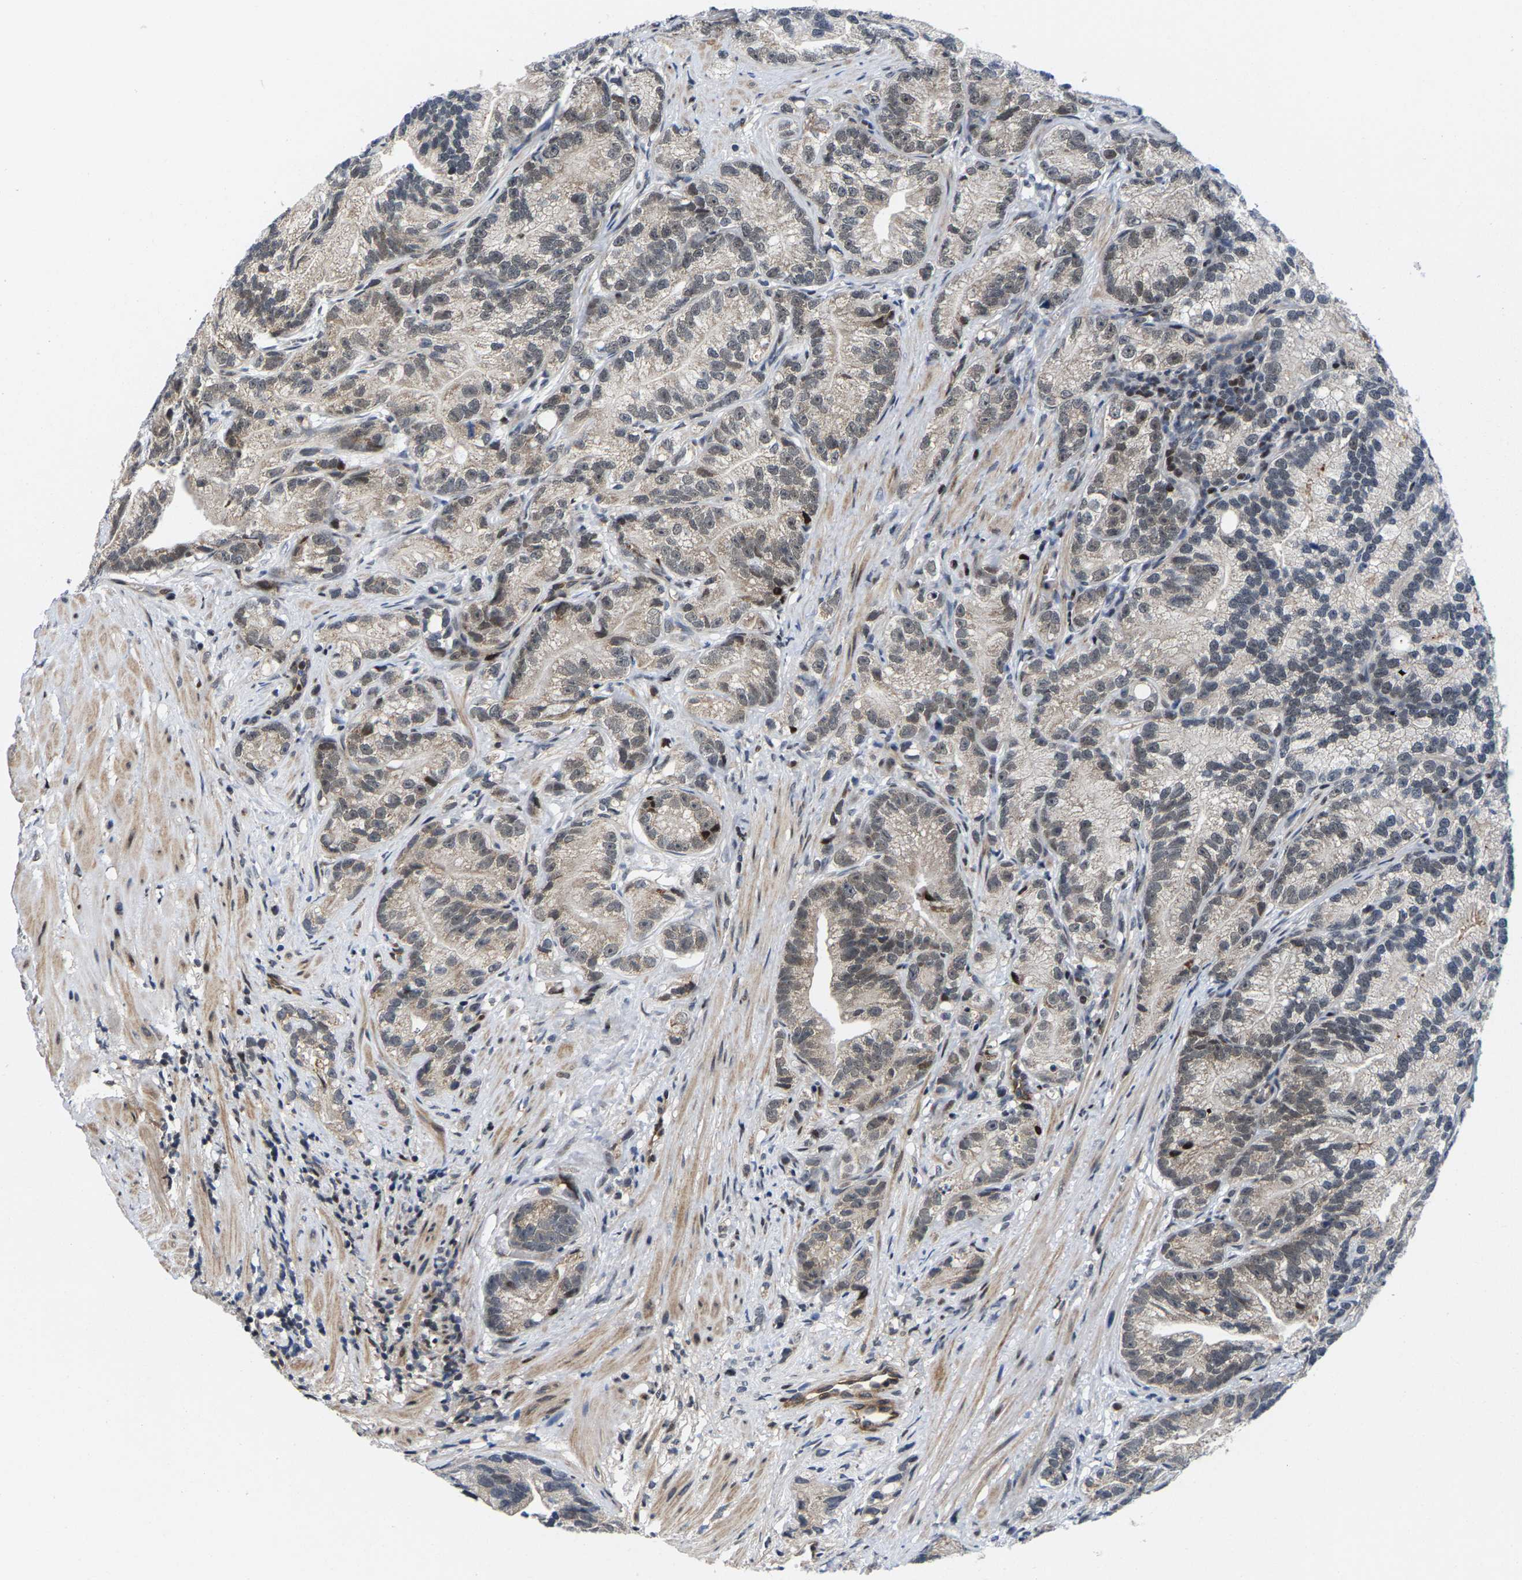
{"staining": {"intensity": "weak", "quantity": "25%-75%", "location": "nuclear"}, "tissue": "prostate cancer", "cell_type": "Tumor cells", "image_type": "cancer", "snomed": [{"axis": "morphology", "description": "Adenocarcinoma, Low grade"}, {"axis": "topography", "description": "Prostate"}], "caption": "The immunohistochemical stain highlights weak nuclear staining in tumor cells of low-grade adenocarcinoma (prostate) tissue. Nuclei are stained in blue.", "gene": "GTPBP10", "patient": {"sex": "male", "age": 89}}